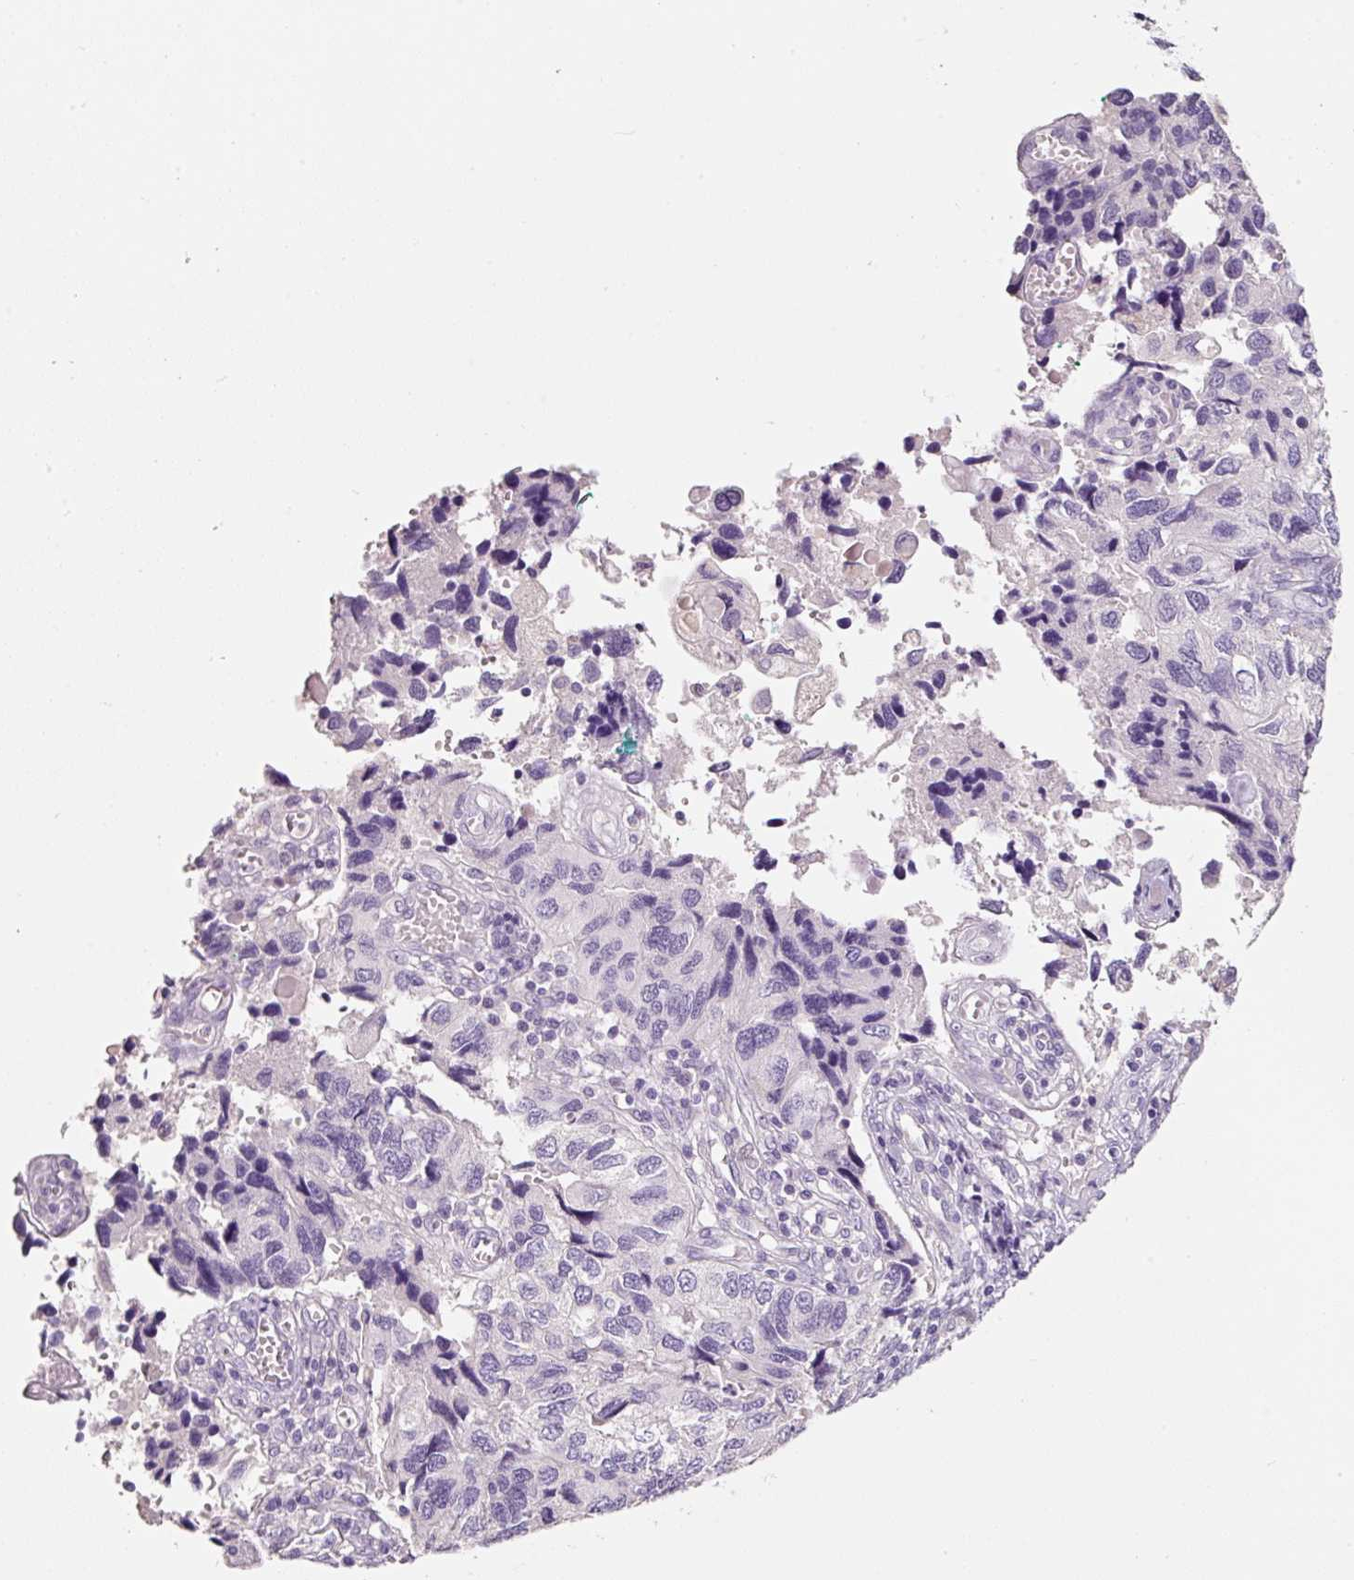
{"staining": {"intensity": "negative", "quantity": "none", "location": "none"}, "tissue": "endometrial cancer", "cell_type": "Tumor cells", "image_type": "cancer", "snomed": [{"axis": "morphology", "description": "Carcinoma, NOS"}, {"axis": "topography", "description": "Uterus"}], "caption": "IHC image of neoplastic tissue: endometrial carcinoma stained with DAB demonstrates no significant protein staining in tumor cells.", "gene": "SYP", "patient": {"sex": "female", "age": 76}}